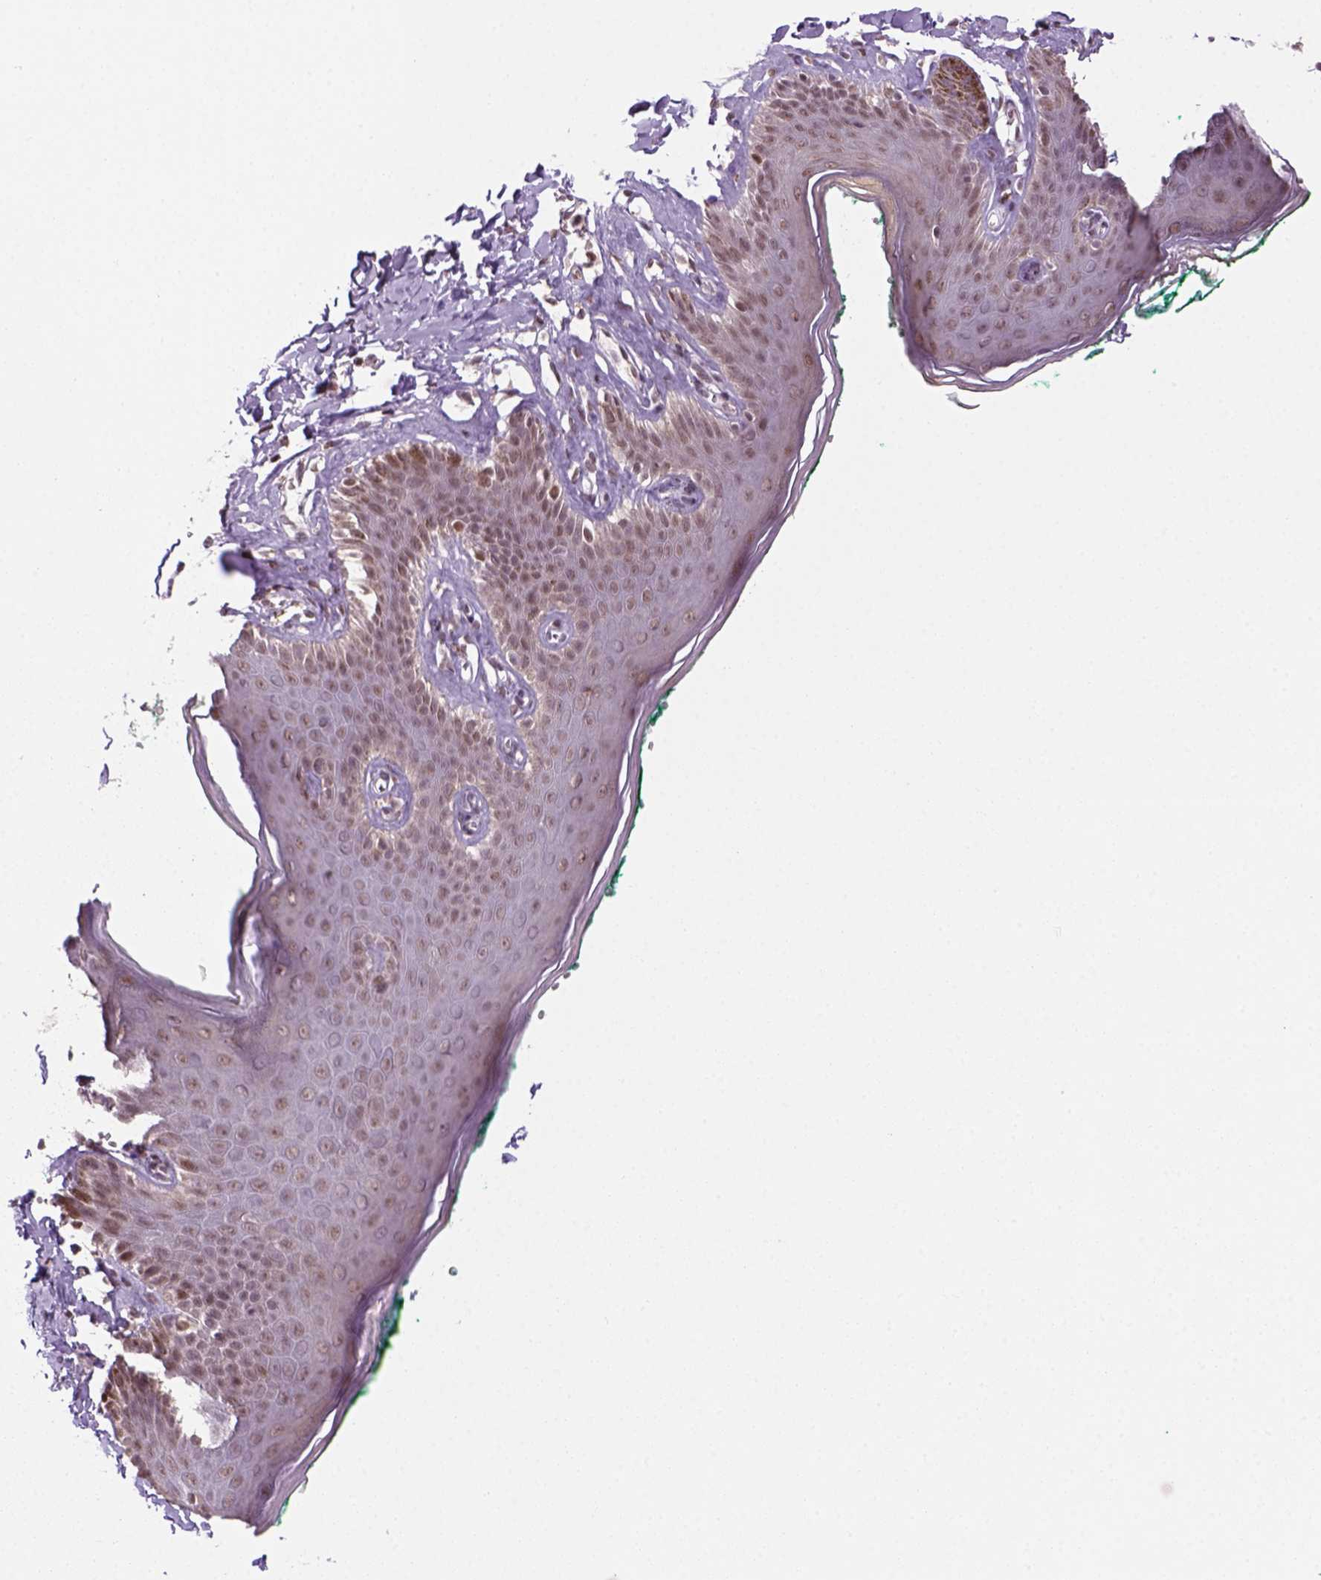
{"staining": {"intensity": "weak", "quantity": ">75%", "location": "nuclear"}, "tissue": "skin", "cell_type": "Epidermal cells", "image_type": "normal", "snomed": [{"axis": "morphology", "description": "Normal tissue, NOS"}, {"axis": "topography", "description": "Vulva"}, {"axis": "topography", "description": "Peripheral nerve tissue"}], "caption": "Human skin stained for a protein (brown) exhibits weak nuclear positive expression in approximately >75% of epidermal cells.", "gene": "GOT1", "patient": {"sex": "female", "age": 66}}